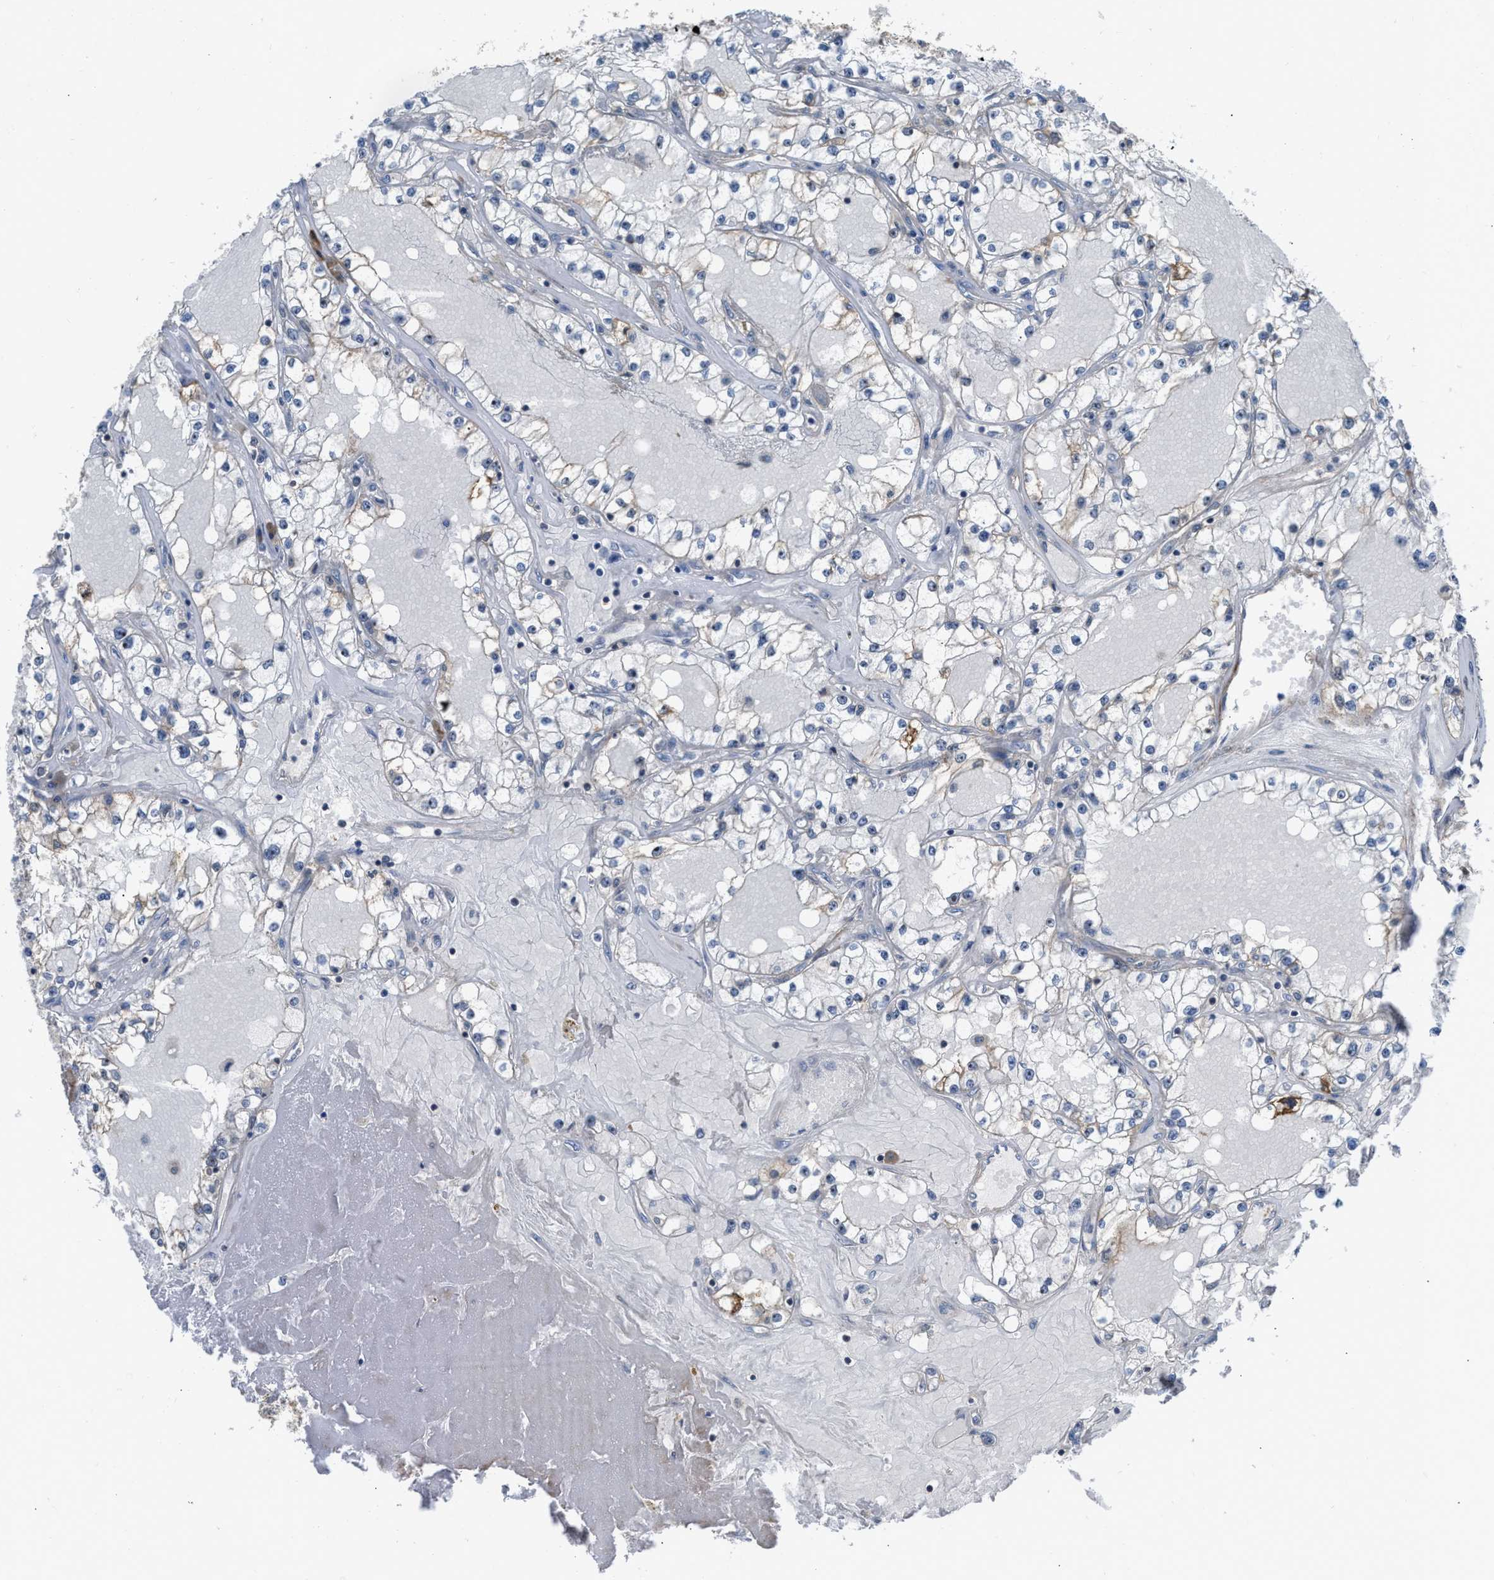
{"staining": {"intensity": "negative", "quantity": "none", "location": "none"}, "tissue": "renal cancer", "cell_type": "Tumor cells", "image_type": "cancer", "snomed": [{"axis": "morphology", "description": "Adenocarcinoma, NOS"}, {"axis": "topography", "description": "Kidney"}], "caption": "A histopathology image of renal cancer stained for a protein exhibits no brown staining in tumor cells.", "gene": "SESN2", "patient": {"sex": "male", "age": 56}}